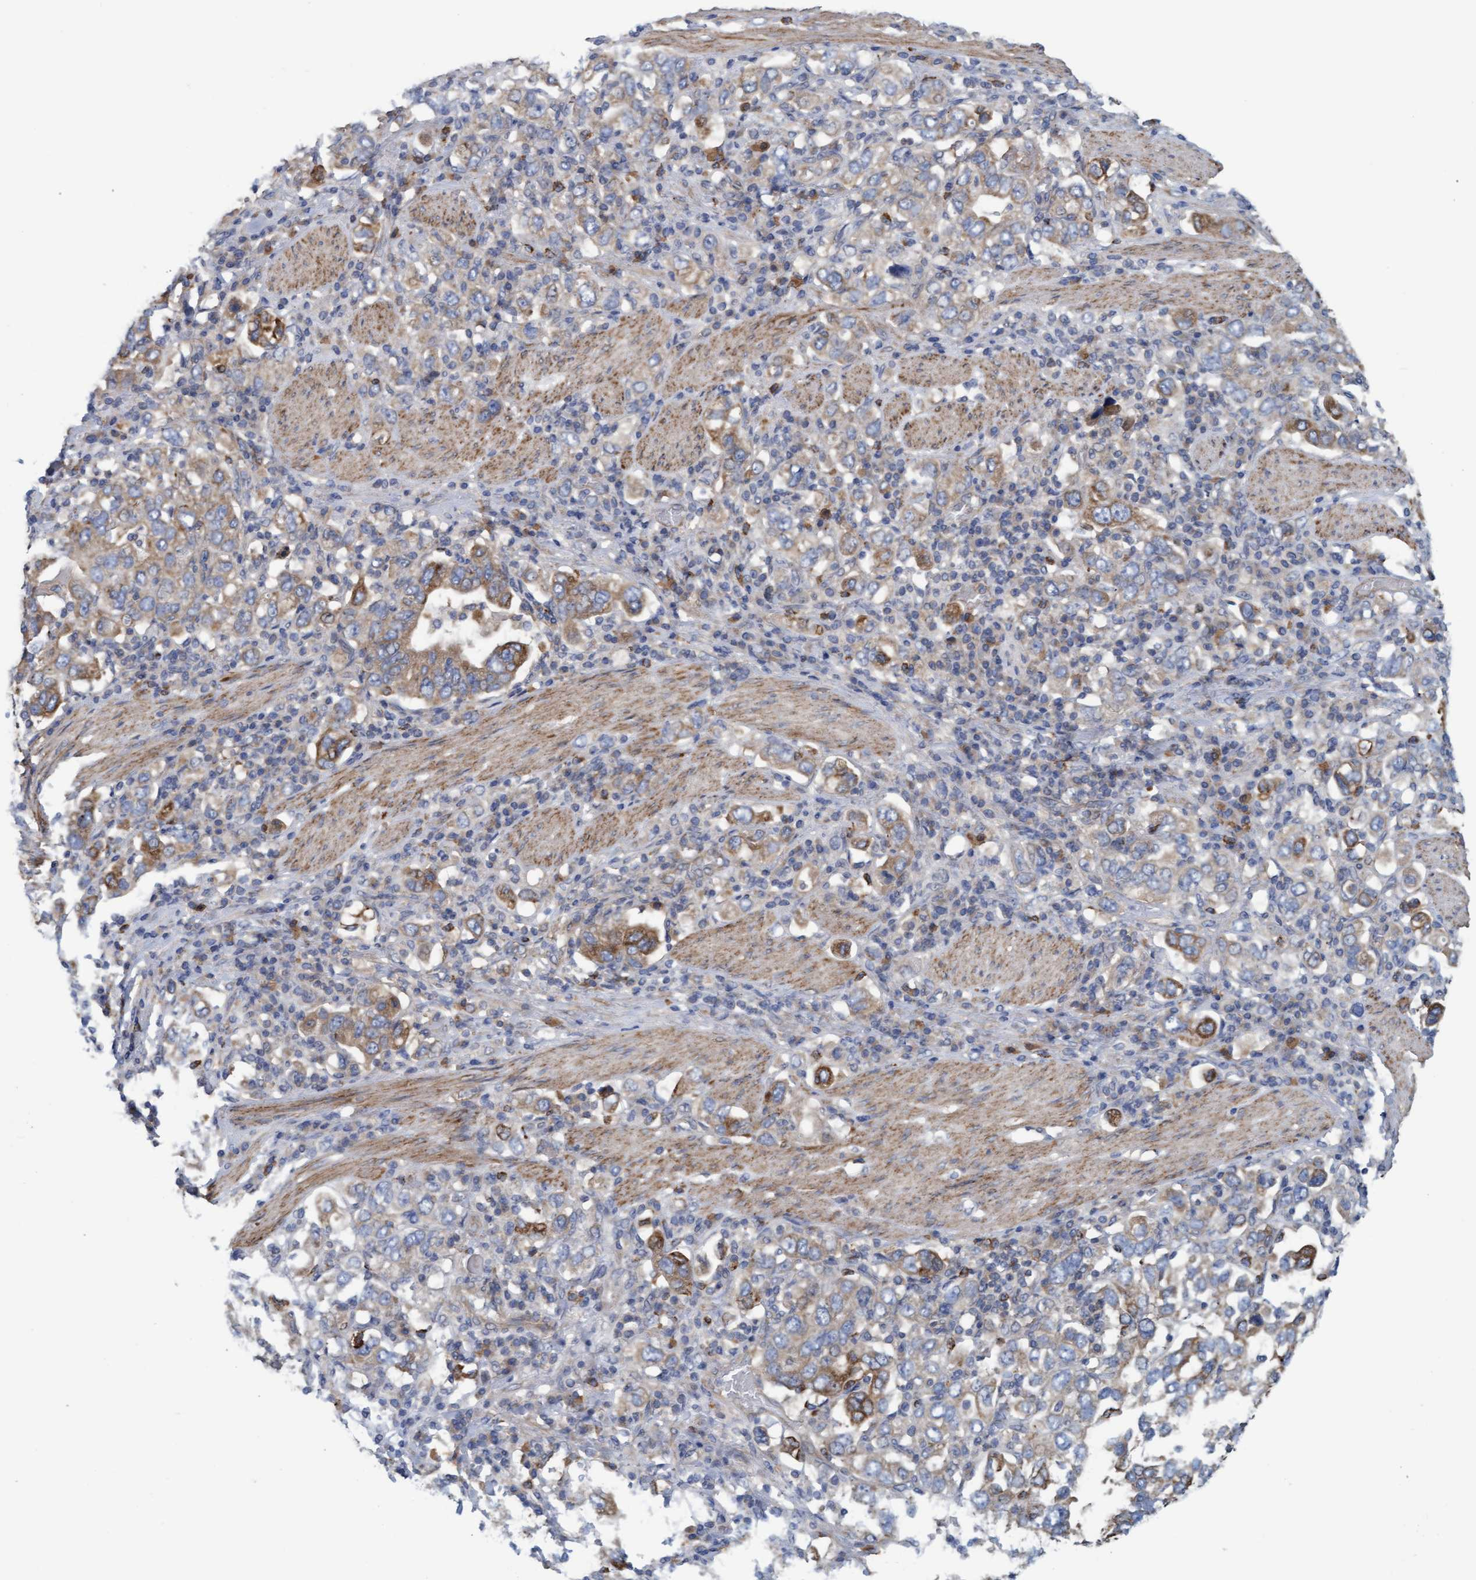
{"staining": {"intensity": "moderate", "quantity": "25%-75%", "location": "cytoplasmic/membranous"}, "tissue": "stomach cancer", "cell_type": "Tumor cells", "image_type": "cancer", "snomed": [{"axis": "morphology", "description": "Adenocarcinoma, NOS"}, {"axis": "topography", "description": "Stomach, upper"}], "caption": "Human stomach cancer (adenocarcinoma) stained for a protein (brown) exhibits moderate cytoplasmic/membranous positive staining in approximately 25%-75% of tumor cells.", "gene": "LRSAM1", "patient": {"sex": "male", "age": 62}}